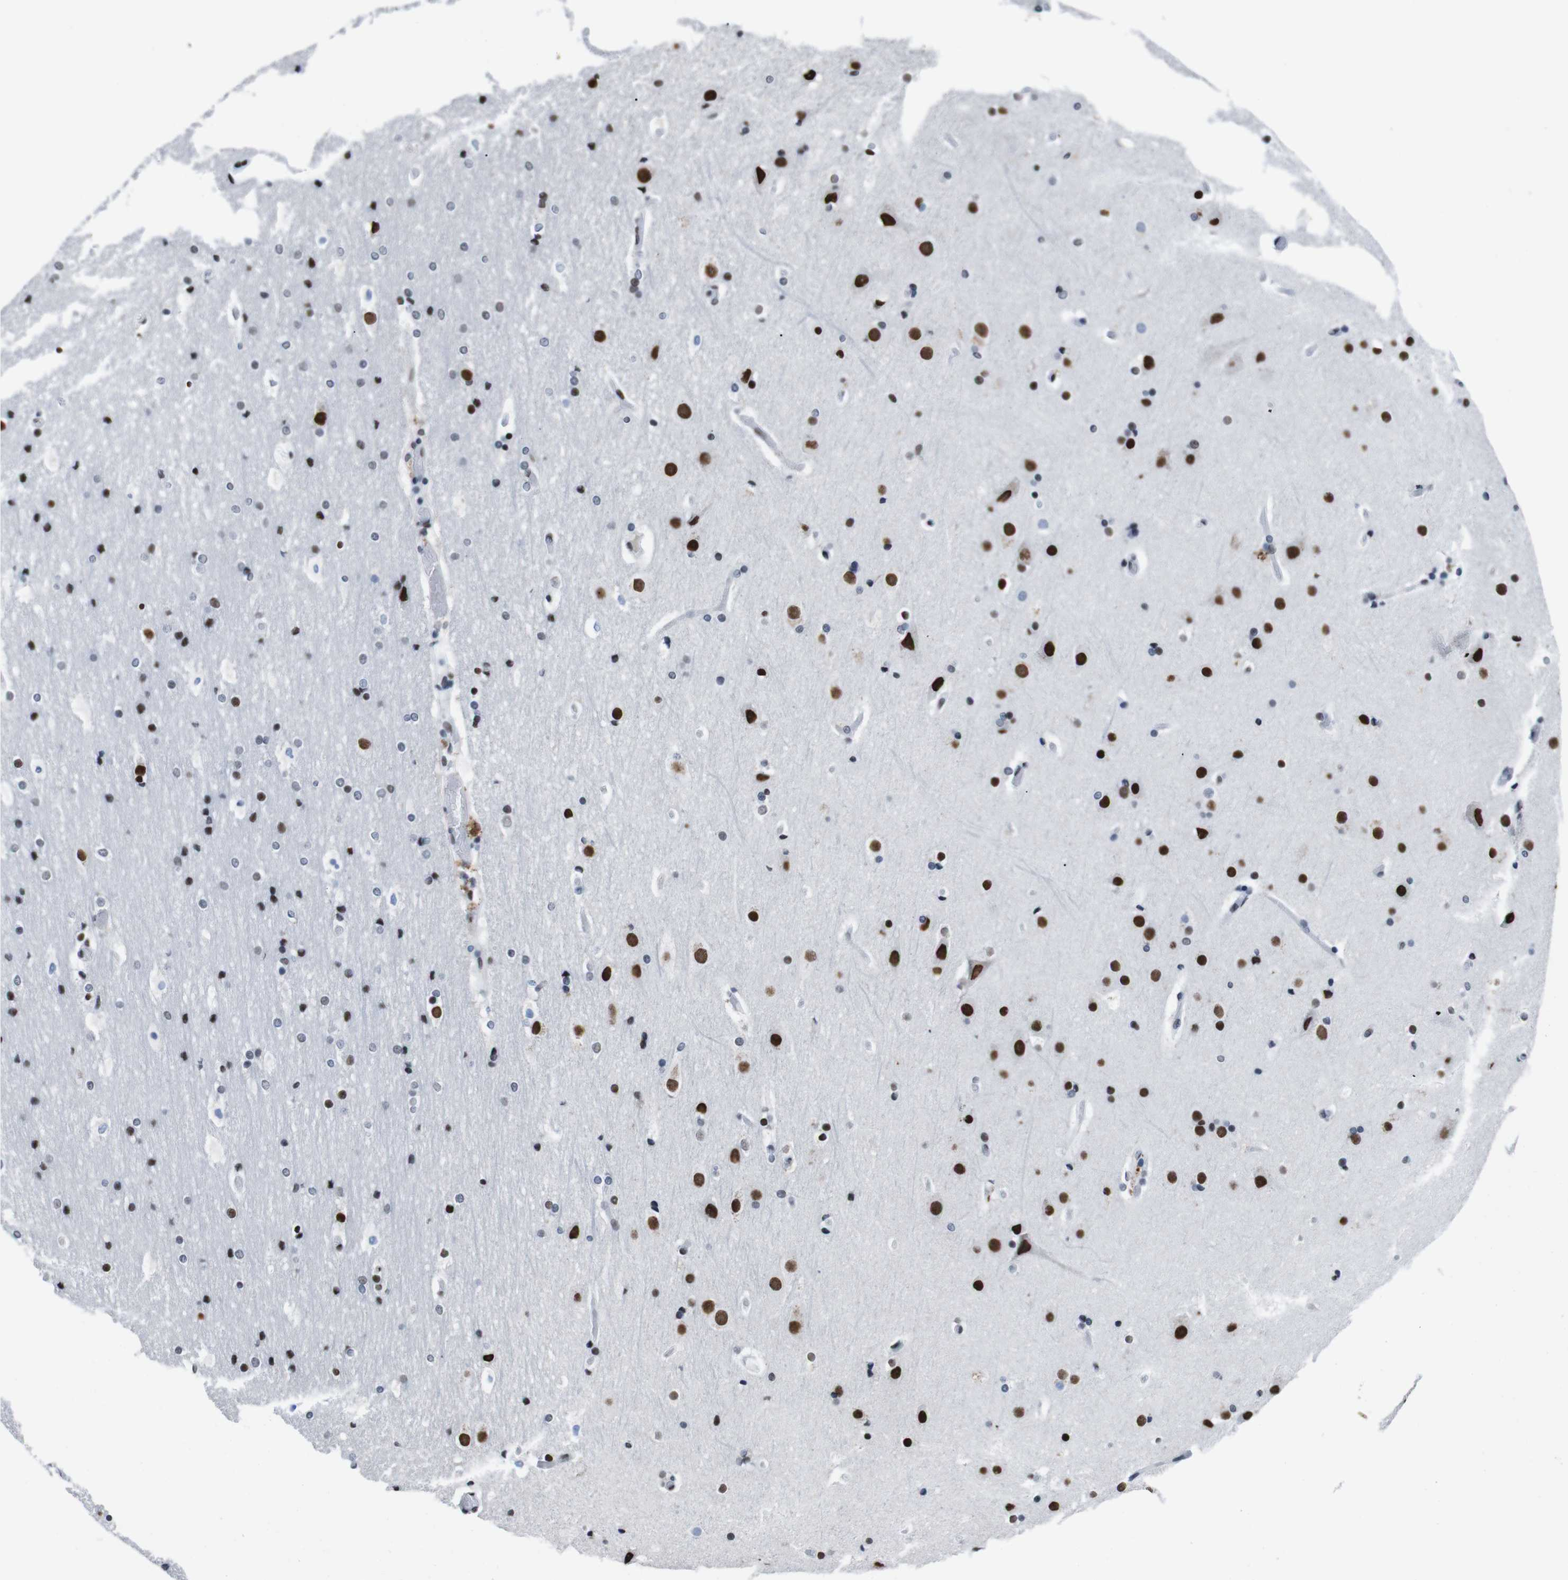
{"staining": {"intensity": "moderate", "quantity": ">75%", "location": "nuclear"}, "tissue": "cerebral cortex", "cell_type": "Endothelial cells", "image_type": "normal", "snomed": [{"axis": "morphology", "description": "Normal tissue, NOS"}, {"axis": "topography", "description": "Cerebral cortex"}], "caption": "Cerebral cortex was stained to show a protein in brown. There is medium levels of moderate nuclear expression in approximately >75% of endothelial cells.", "gene": "PIP4P2", "patient": {"sex": "male", "age": 57}}